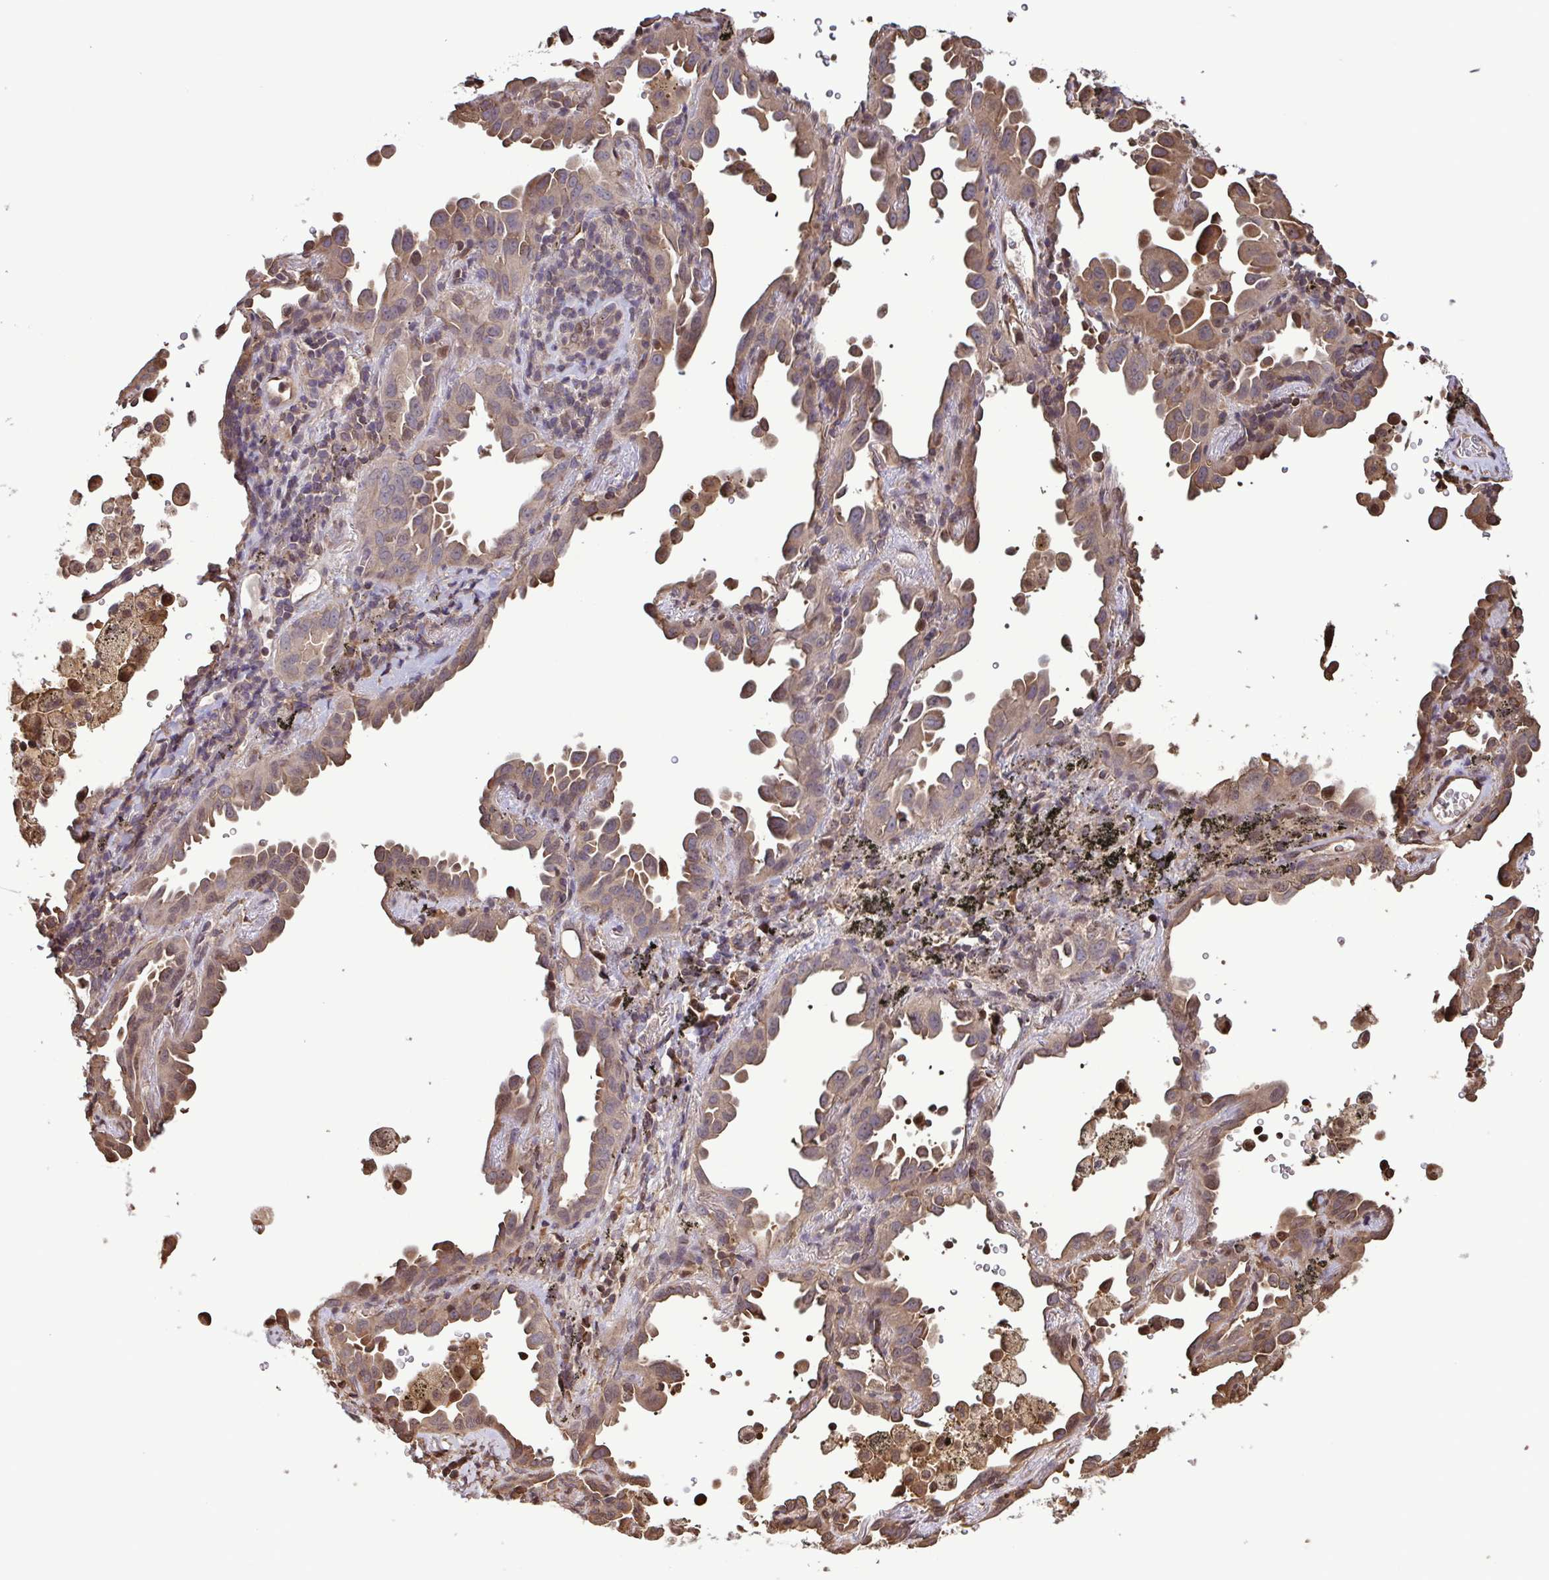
{"staining": {"intensity": "weak", "quantity": ">75%", "location": "cytoplasmic/membranous"}, "tissue": "lung cancer", "cell_type": "Tumor cells", "image_type": "cancer", "snomed": [{"axis": "morphology", "description": "Adenocarcinoma, NOS"}, {"axis": "topography", "description": "Lung"}], "caption": "Protein expression analysis of human lung cancer reveals weak cytoplasmic/membranous expression in approximately >75% of tumor cells.", "gene": "SEC63", "patient": {"sex": "male", "age": 68}}